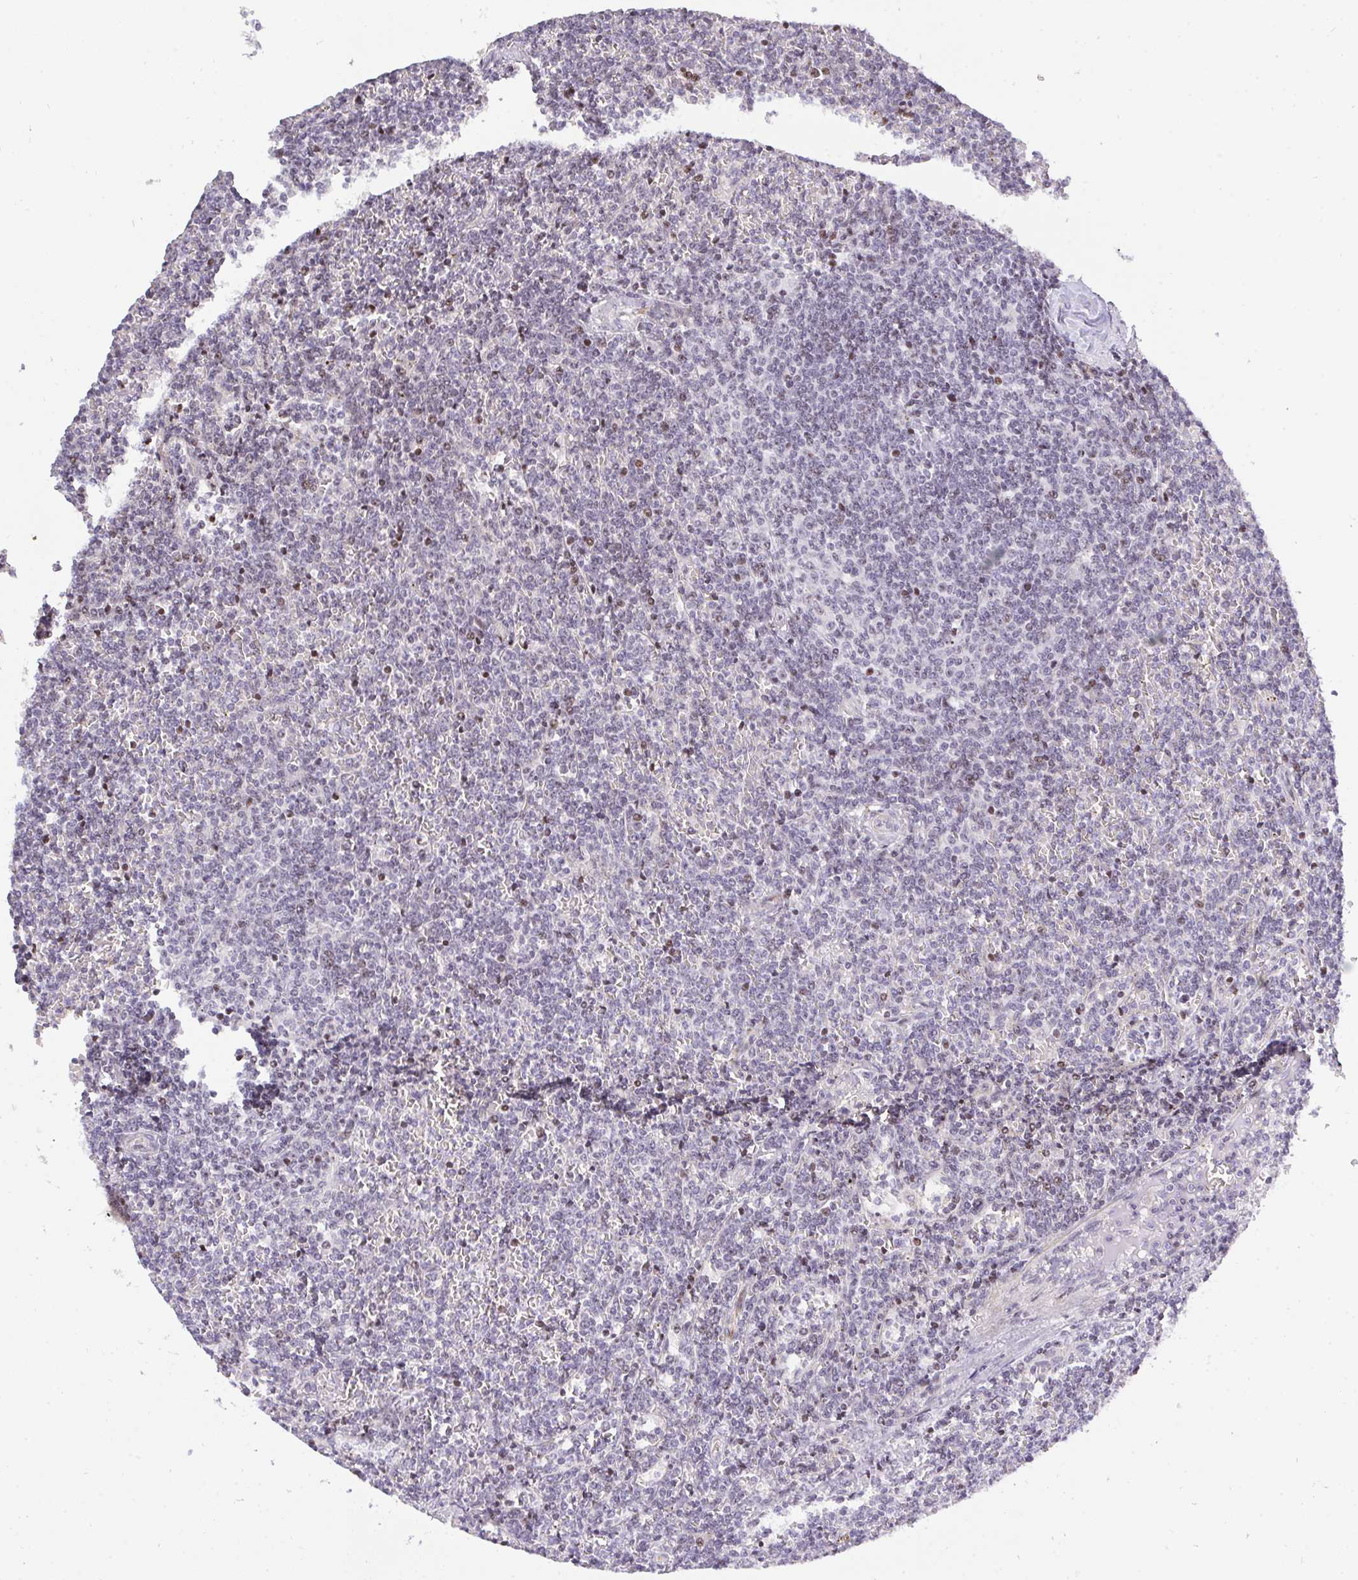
{"staining": {"intensity": "negative", "quantity": "none", "location": "none"}, "tissue": "lymphoma", "cell_type": "Tumor cells", "image_type": "cancer", "snomed": [{"axis": "morphology", "description": "Malignant lymphoma, non-Hodgkin's type, Low grade"}, {"axis": "topography", "description": "Spleen"}], "caption": "Immunohistochemistry photomicrograph of neoplastic tissue: human lymphoma stained with DAB displays no significant protein expression in tumor cells.", "gene": "PLPPR3", "patient": {"sex": "male", "age": 78}}